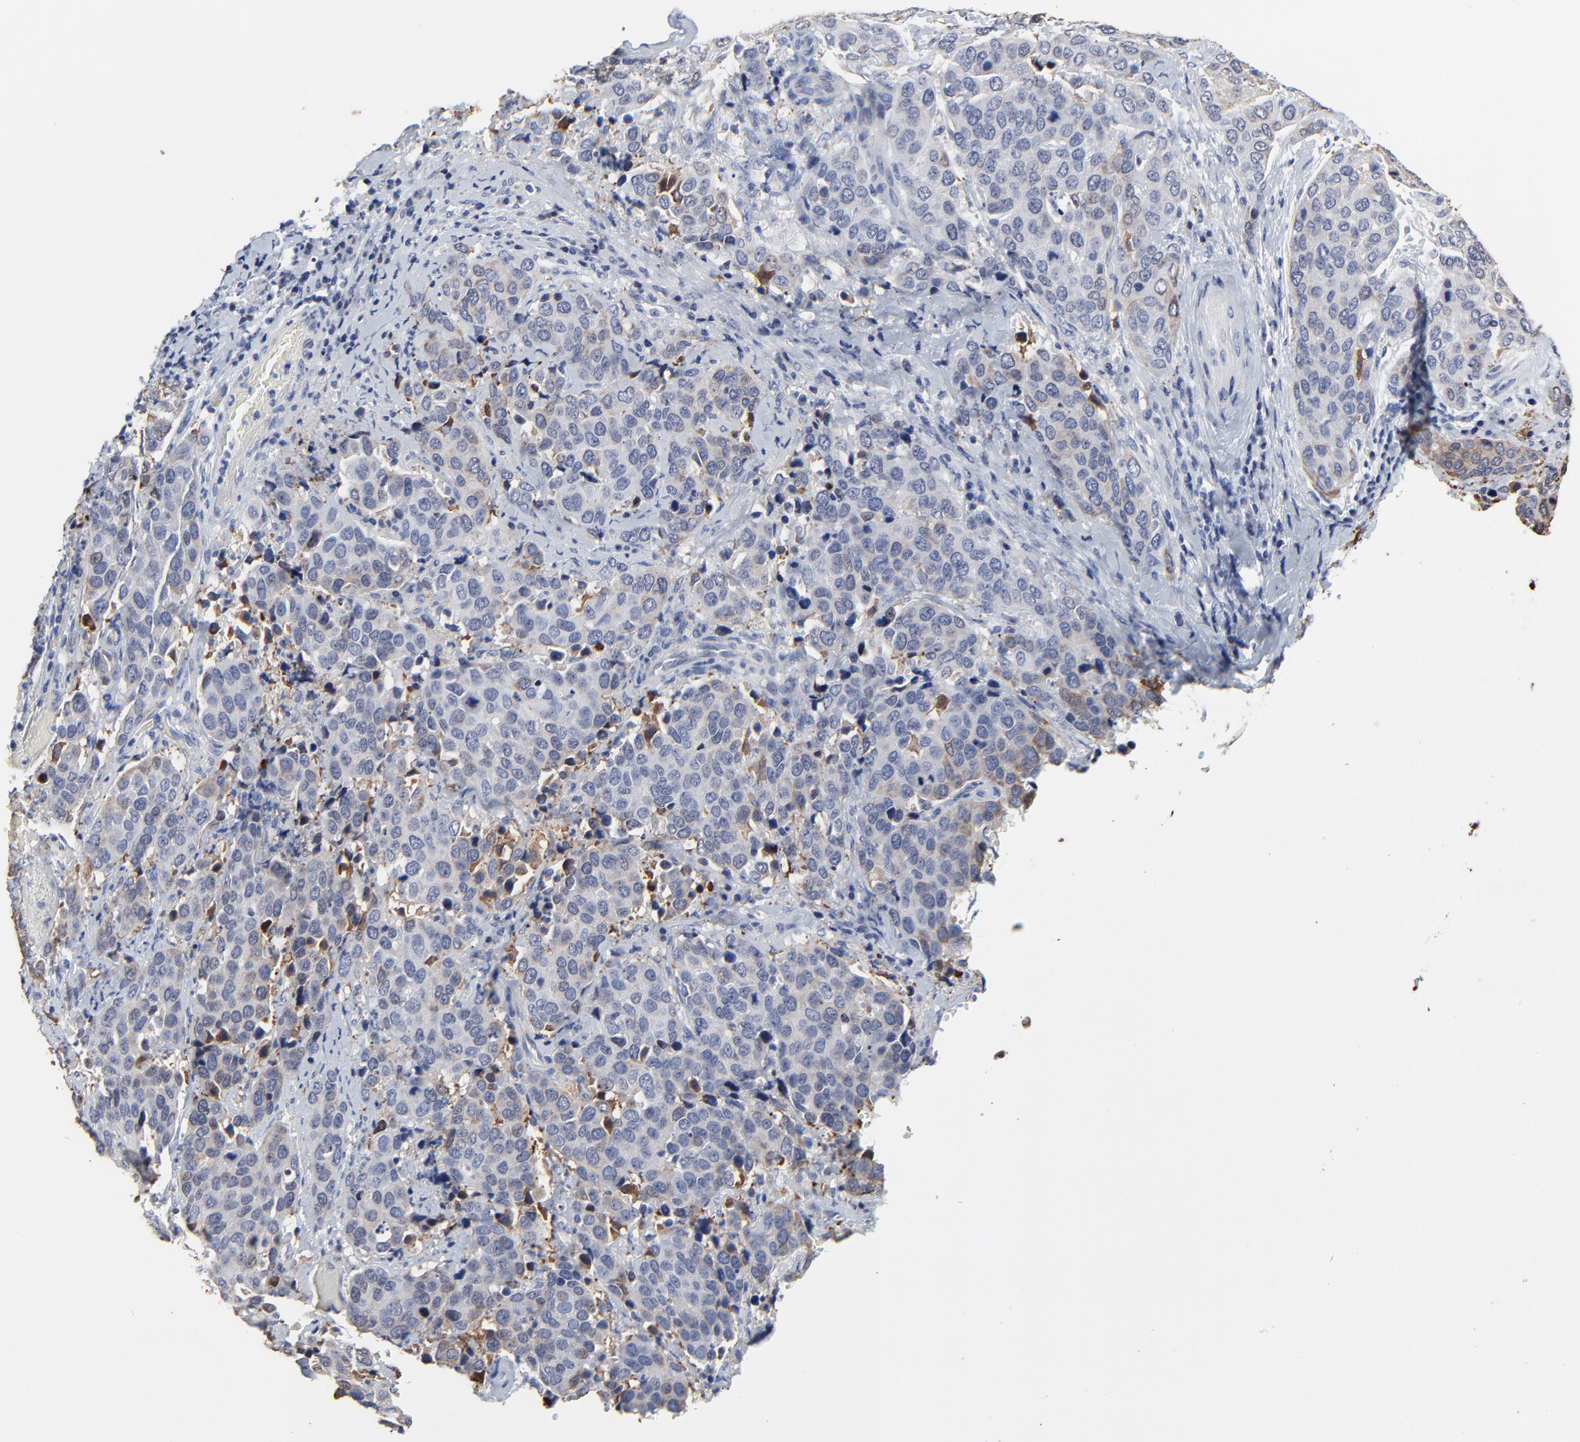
{"staining": {"intensity": "negative", "quantity": "none", "location": "none"}, "tissue": "cervical cancer", "cell_type": "Tumor cells", "image_type": "cancer", "snomed": [{"axis": "morphology", "description": "Squamous cell carcinoma, NOS"}, {"axis": "topography", "description": "Cervix"}], "caption": "A photomicrograph of cervical squamous cell carcinoma stained for a protein exhibits no brown staining in tumor cells.", "gene": "LNX1", "patient": {"sex": "female", "age": 54}}